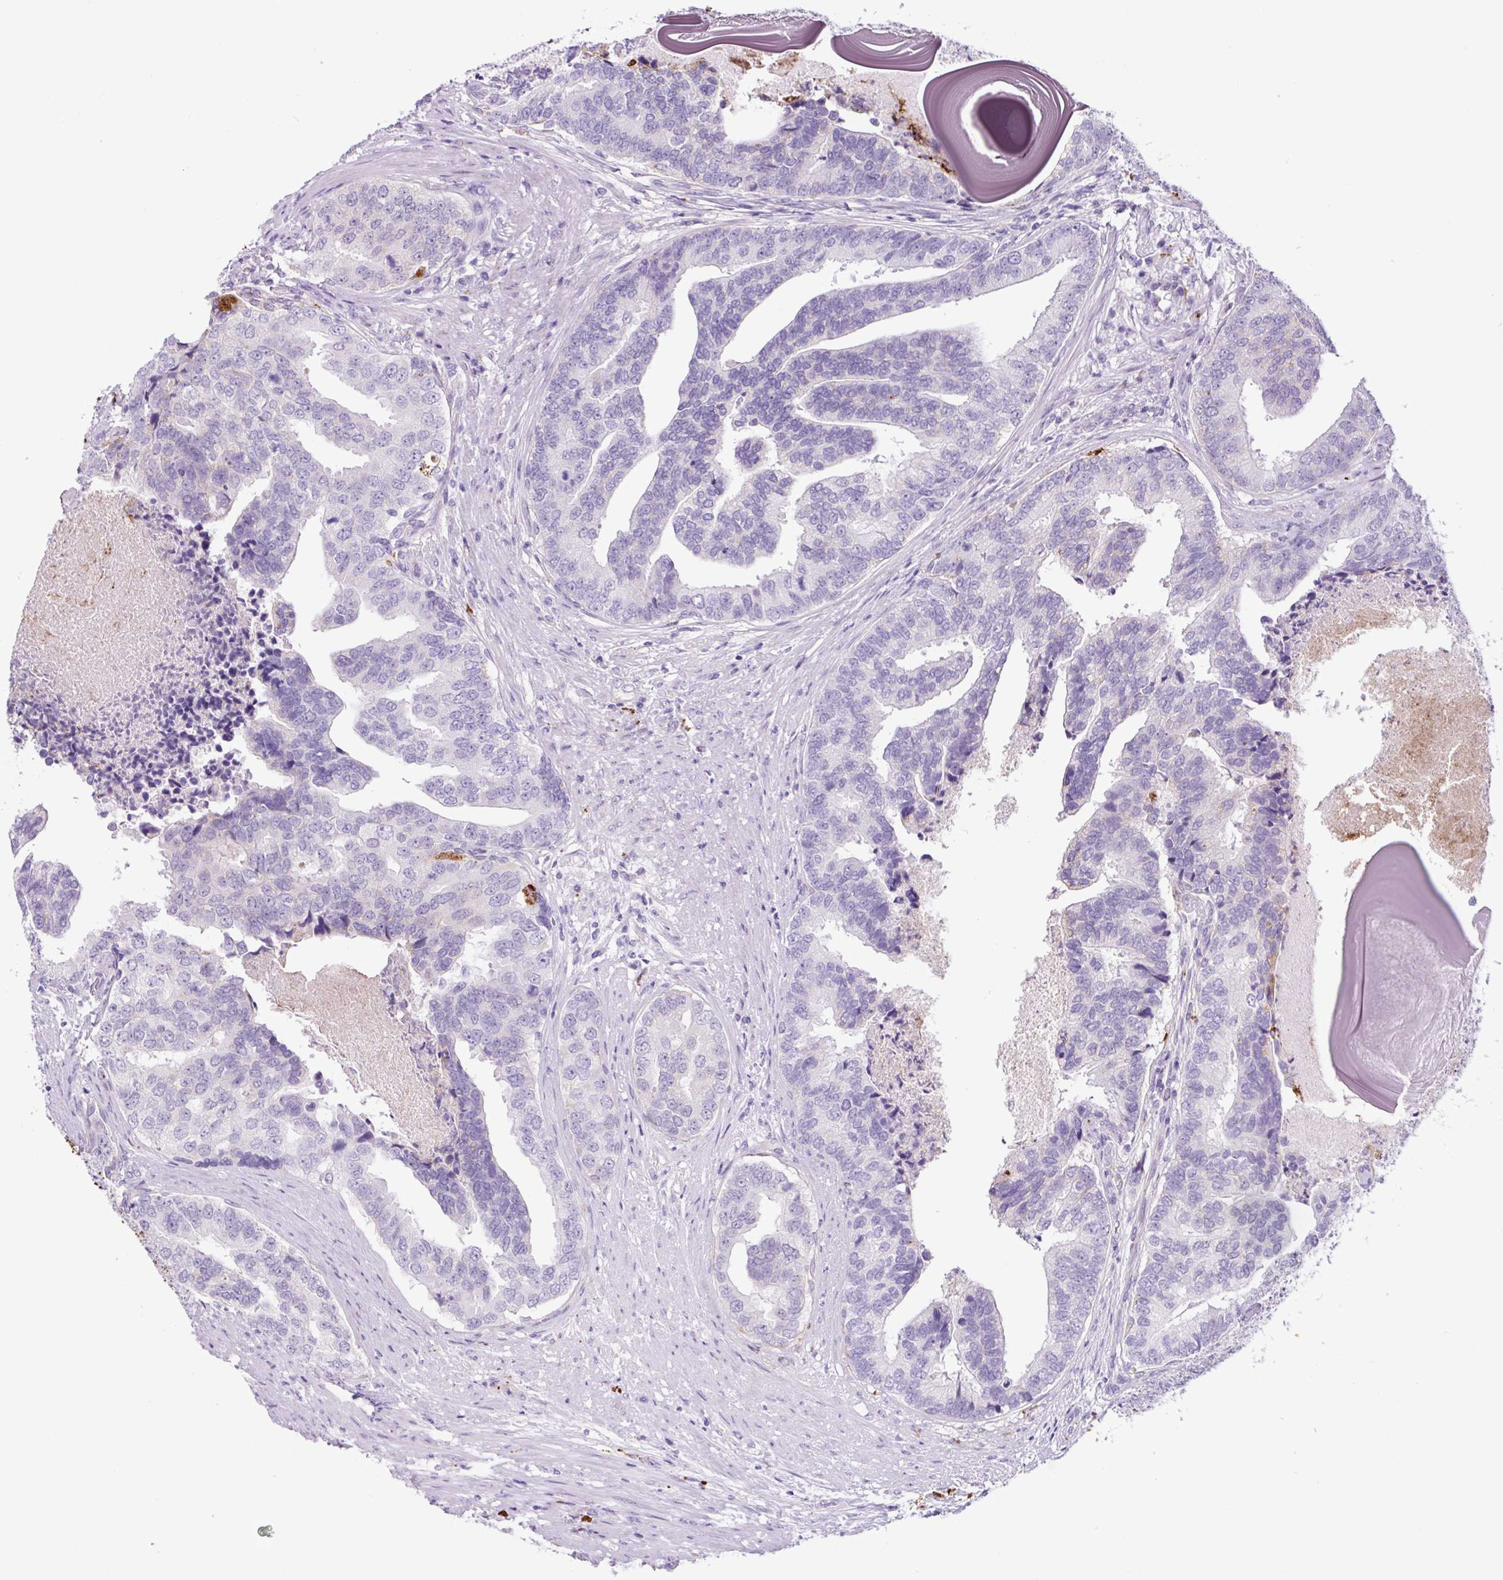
{"staining": {"intensity": "negative", "quantity": "none", "location": "none"}, "tissue": "prostate cancer", "cell_type": "Tumor cells", "image_type": "cancer", "snomed": [{"axis": "morphology", "description": "Adenocarcinoma, High grade"}, {"axis": "topography", "description": "Prostate"}], "caption": "There is no significant positivity in tumor cells of prostate cancer.", "gene": "LCN10", "patient": {"sex": "male", "age": 68}}